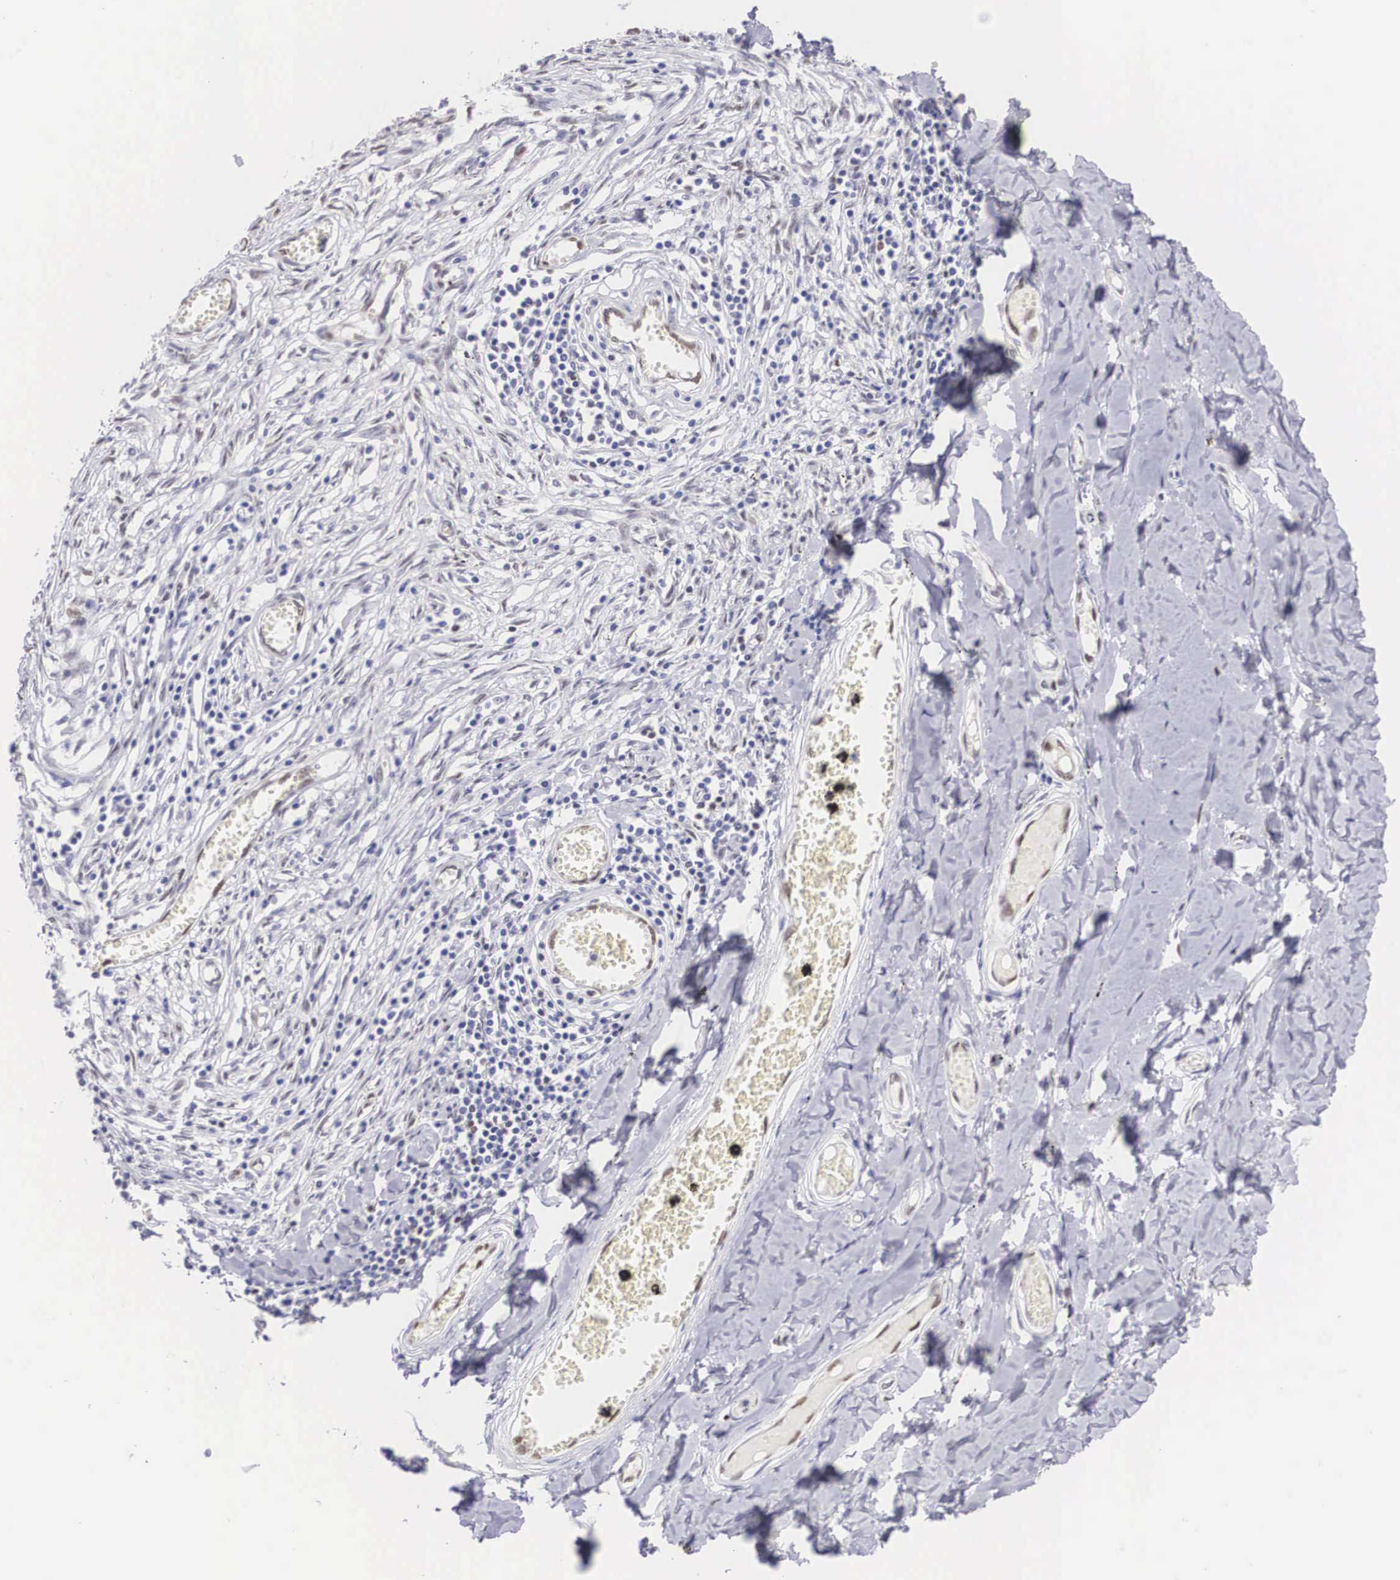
{"staining": {"intensity": "negative", "quantity": "none", "location": "none"}, "tissue": "adipose tissue", "cell_type": "Adipocytes", "image_type": "normal", "snomed": [{"axis": "morphology", "description": "Normal tissue, NOS"}, {"axis": "morphology", "description": "Sarcoma, NOS"}, {"axis": "topography", "description": "Skin"}, {"axis": "topography", "description": "Soft tissue"}], "caption": "Unremarkable adipose tissue was stained to show a protein in brown. There is no significant positivity in adipocytes. The staining is performed using DAB (3,3'-diaminobenzidine) brown chromogen with nuclei counter-stained in using hematoxylin.", "gene": "HMGN5", "patient": {"sex": "female", "age": 51}}